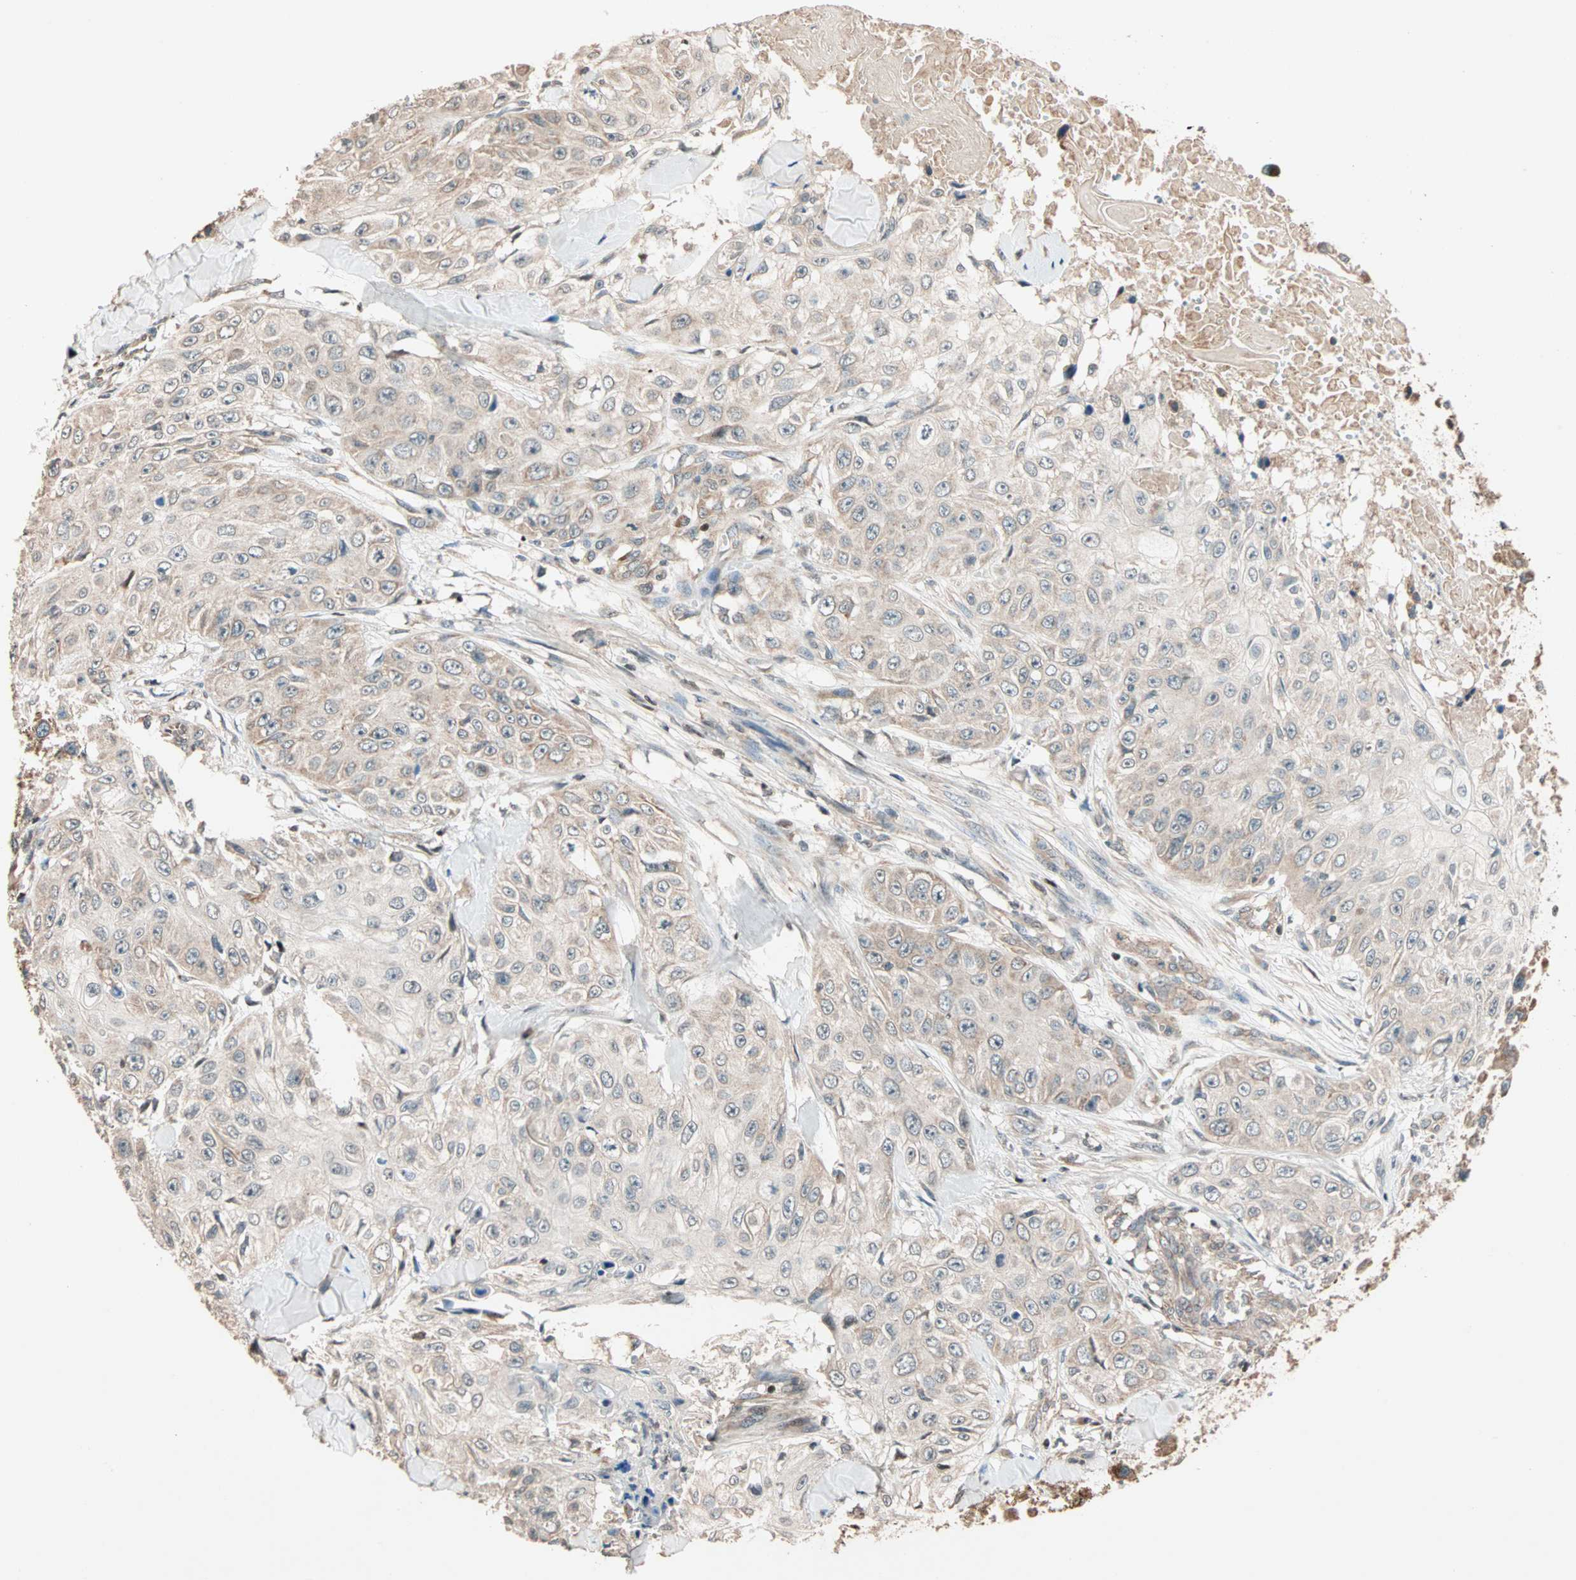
{"staining": {"intensity": "weak", "quantity": "25%-75%", "location": "cytoplasmic/membranous"}, "tissue": "skin cancer", "cell_type": "Tumor cells", "image_type": "cancer", "snomed": [{"axis": "morphology", "description": "Squamous cell carcinoma, NOS"}, {"axis": "topography", "description": "Skin"}], "caption": "This is a photomicrograph of IHC staining of skin squamous cell carcinoma, which shows weak positivity in the cytoplasmic/membranous of tumor cells.", "gene": "HECW1", "patient": {"sex": "male", "age": 86}}